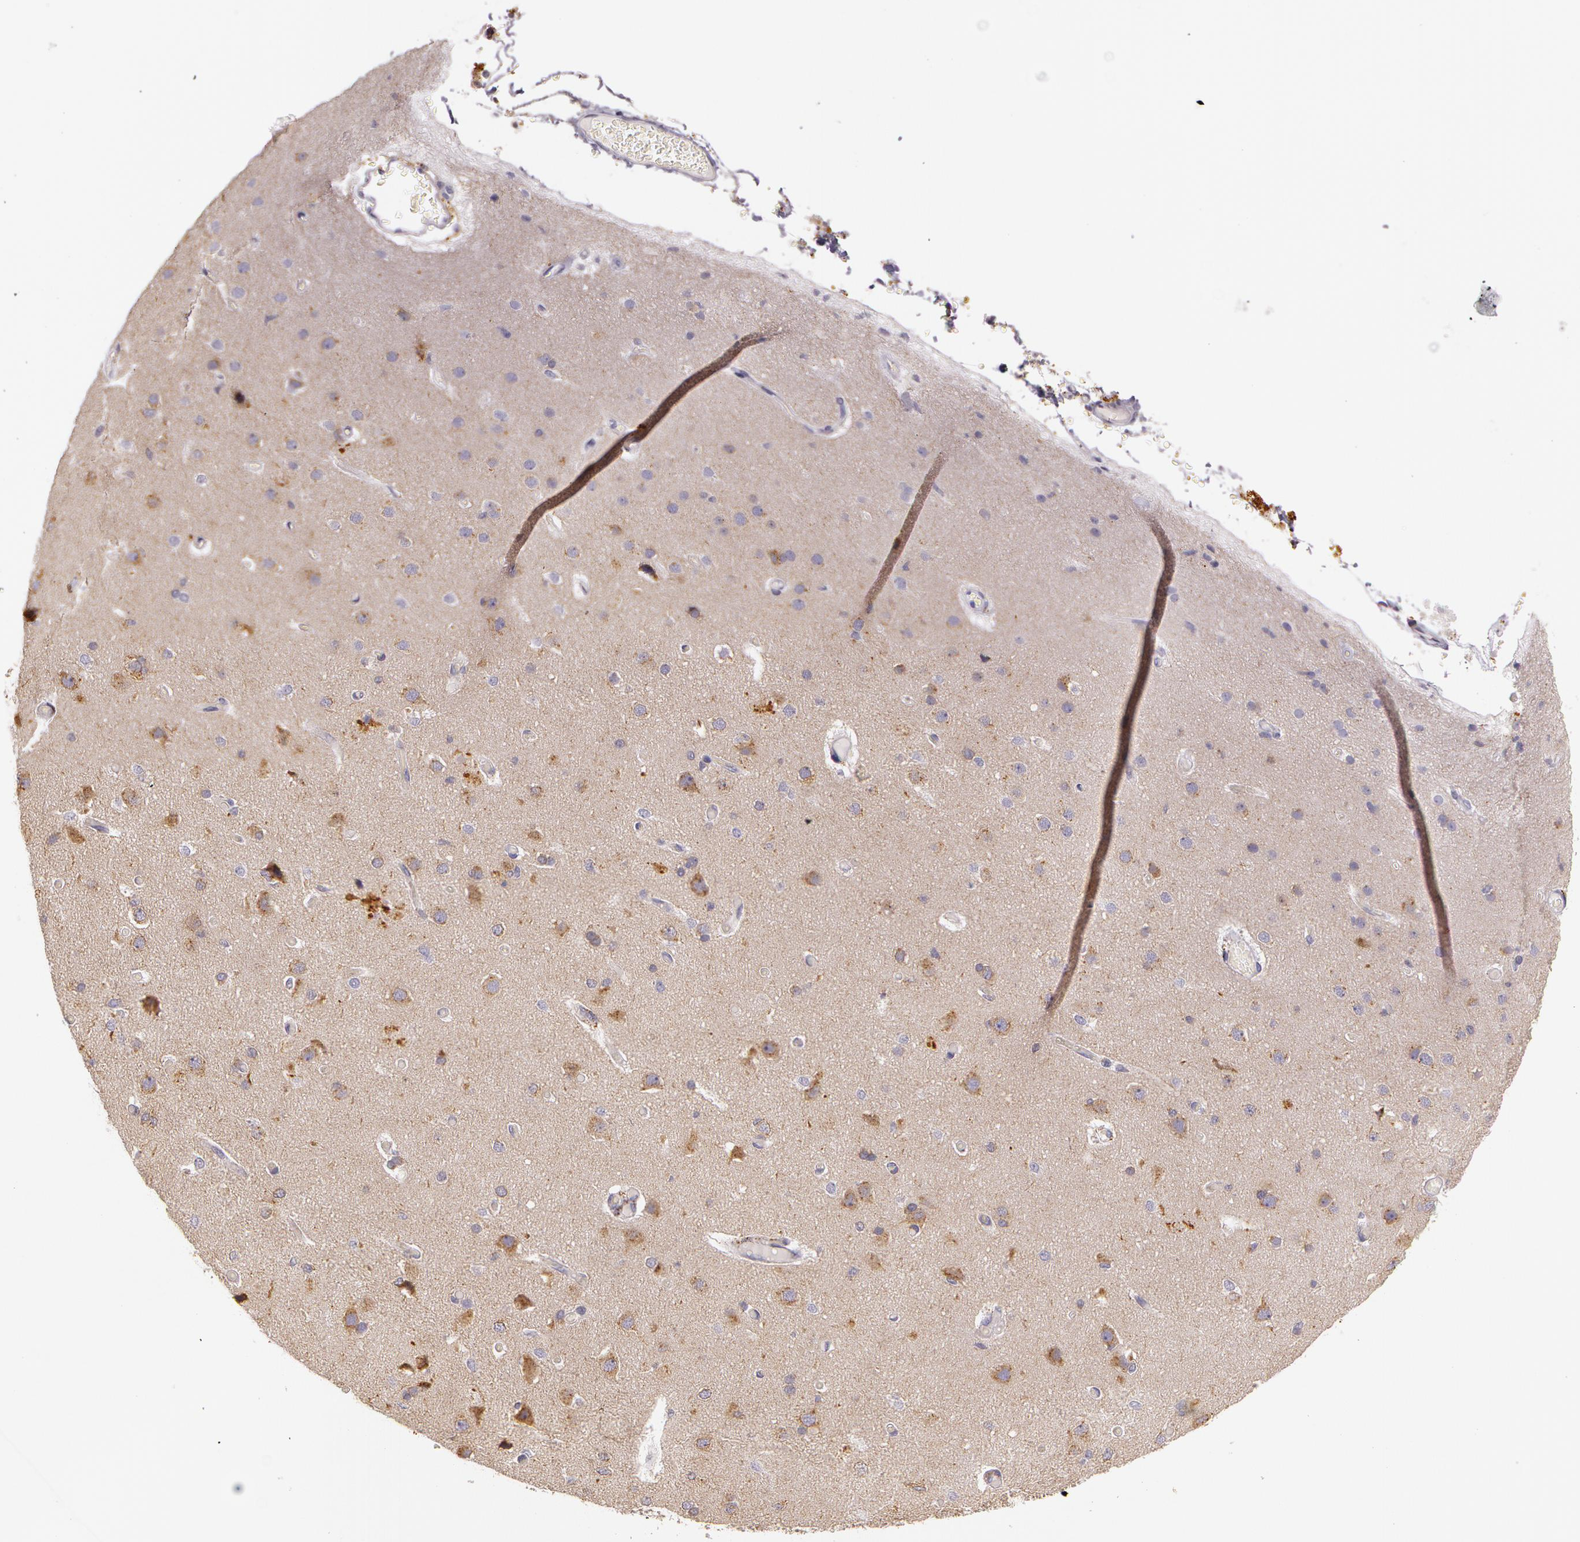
{"staining": {"intensity": "weak", "quantity": "25%-75%", "location": "cytoplasmic/membranous"}, "tissue": "cerebral cortex", "cell_type": "Endothelial cells", "image_type": "normal", "snomed": [{"axis": "morphology", "description": "Normal tissue, NOS"}, {"axis": "morphology", "description": "Glioma, malignant, High grade"}, {"axis": "topography", "description": "Cerebral cortex"}], "caption": "Immunohistochemistry histopathology image of normal cerebral cortex: cerebral cortex stained using immunohistochemistry exhibits low levels of weak protein expression localized specifically in the cytoplasmic/membranous of endothelial cells, appearing as a cytoplasmic/membranous brown color.", "gene": "APP", "patient": {"sex": "male", "age": 77}}